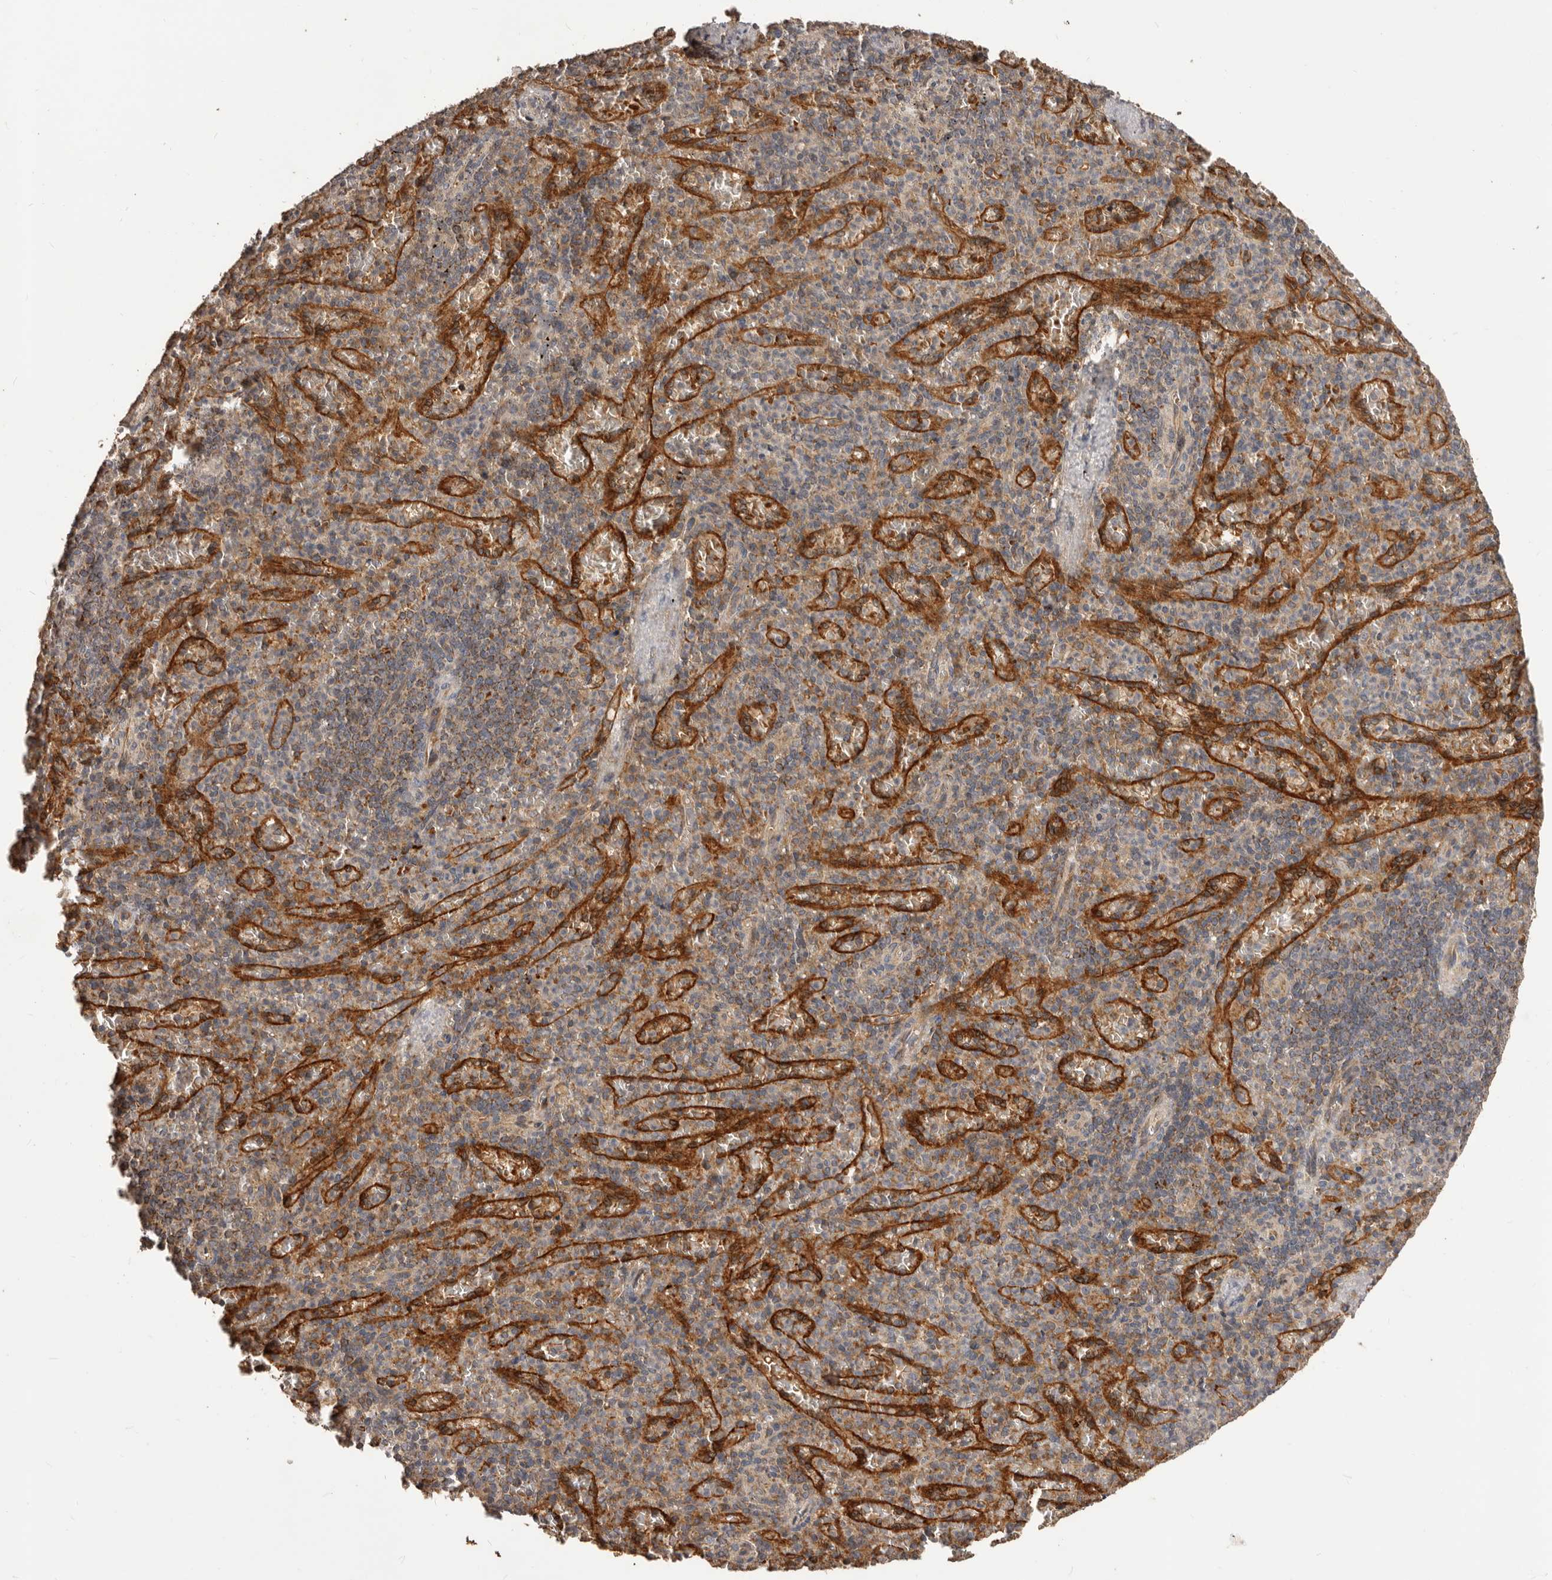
{"staining": {"intensity": "moderate", "quantity": "25%-75%", "location": "cytoplasmic/membranous"}, "tissue": "spleen", "cell_type": "Cells in red pulp", "image_type": "normal", "snomed": [{"axis": "morphology", "description": "Normal tissue, NOS"}, {"axis": "topography", "description": "Spleen"}], "caption": "Immunohistochemical staining of normal human spleen displays medium levels of moderate cytoplasmic/membranous expression in approximately 25%-75% of cells in red pulp.", "gene": "QRSL1", "patient": {"sex": "female", "age": 74}}